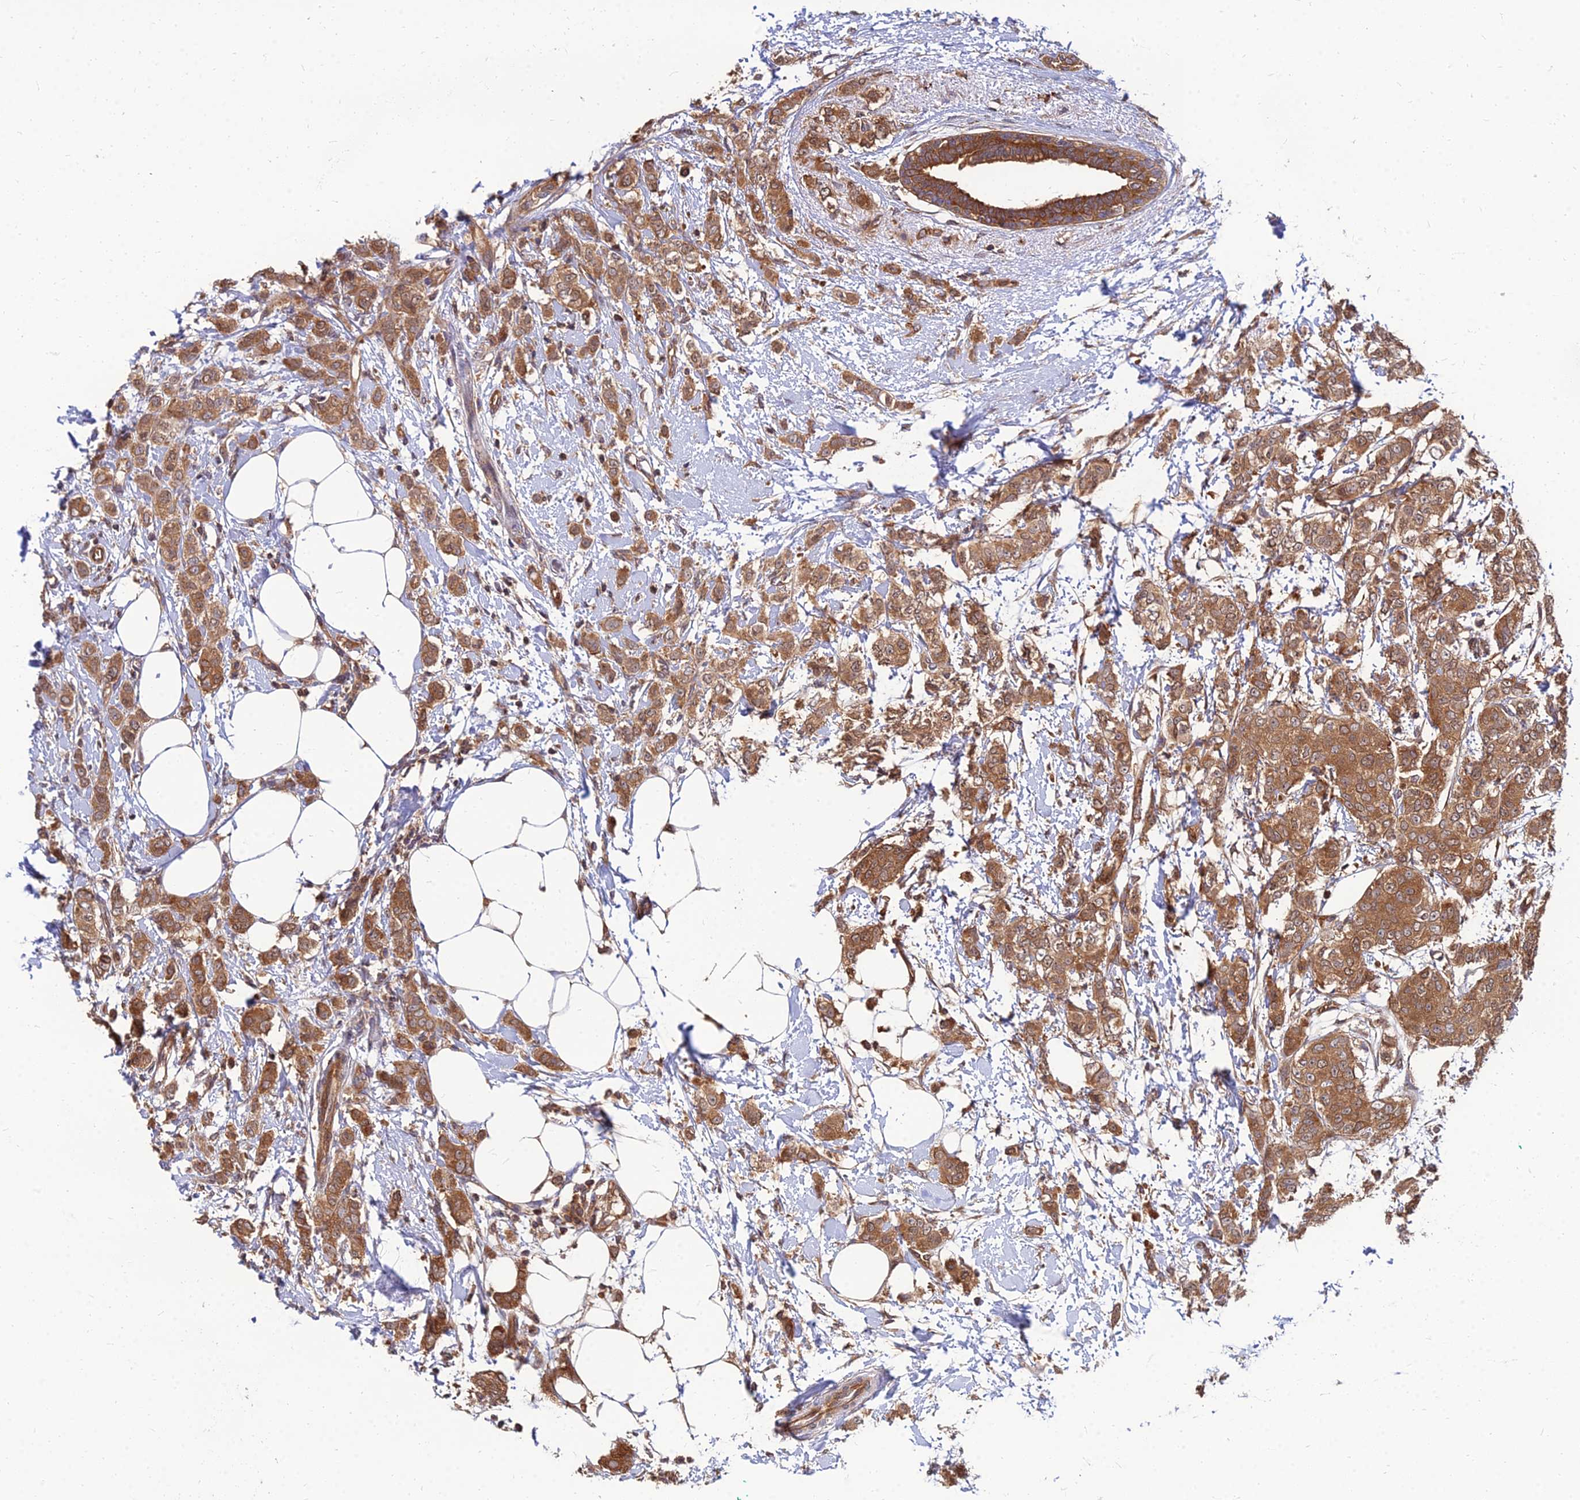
{"staining": {"intensity": "moderate", "quantity": ">75%", "location": "cytoplasmic/membranous"}, "tissue": "breast cancer", "cell_type": "Tumor cells", "image_type": "cancer", "snomed": [{"axis": "morphology", "description": "Duct carcinoma"}, {"axis": "topography", "description": "Breast"}], "caption": "This image demonstrates IHC staining of human infiltrating ductal carcinoma (breast), with medium moderate cytoplasmic/membranous positivity in approximately >75% of tumor cells.", "gene": "CCT6B", "patient": {"sex": "female", "age": 72}}